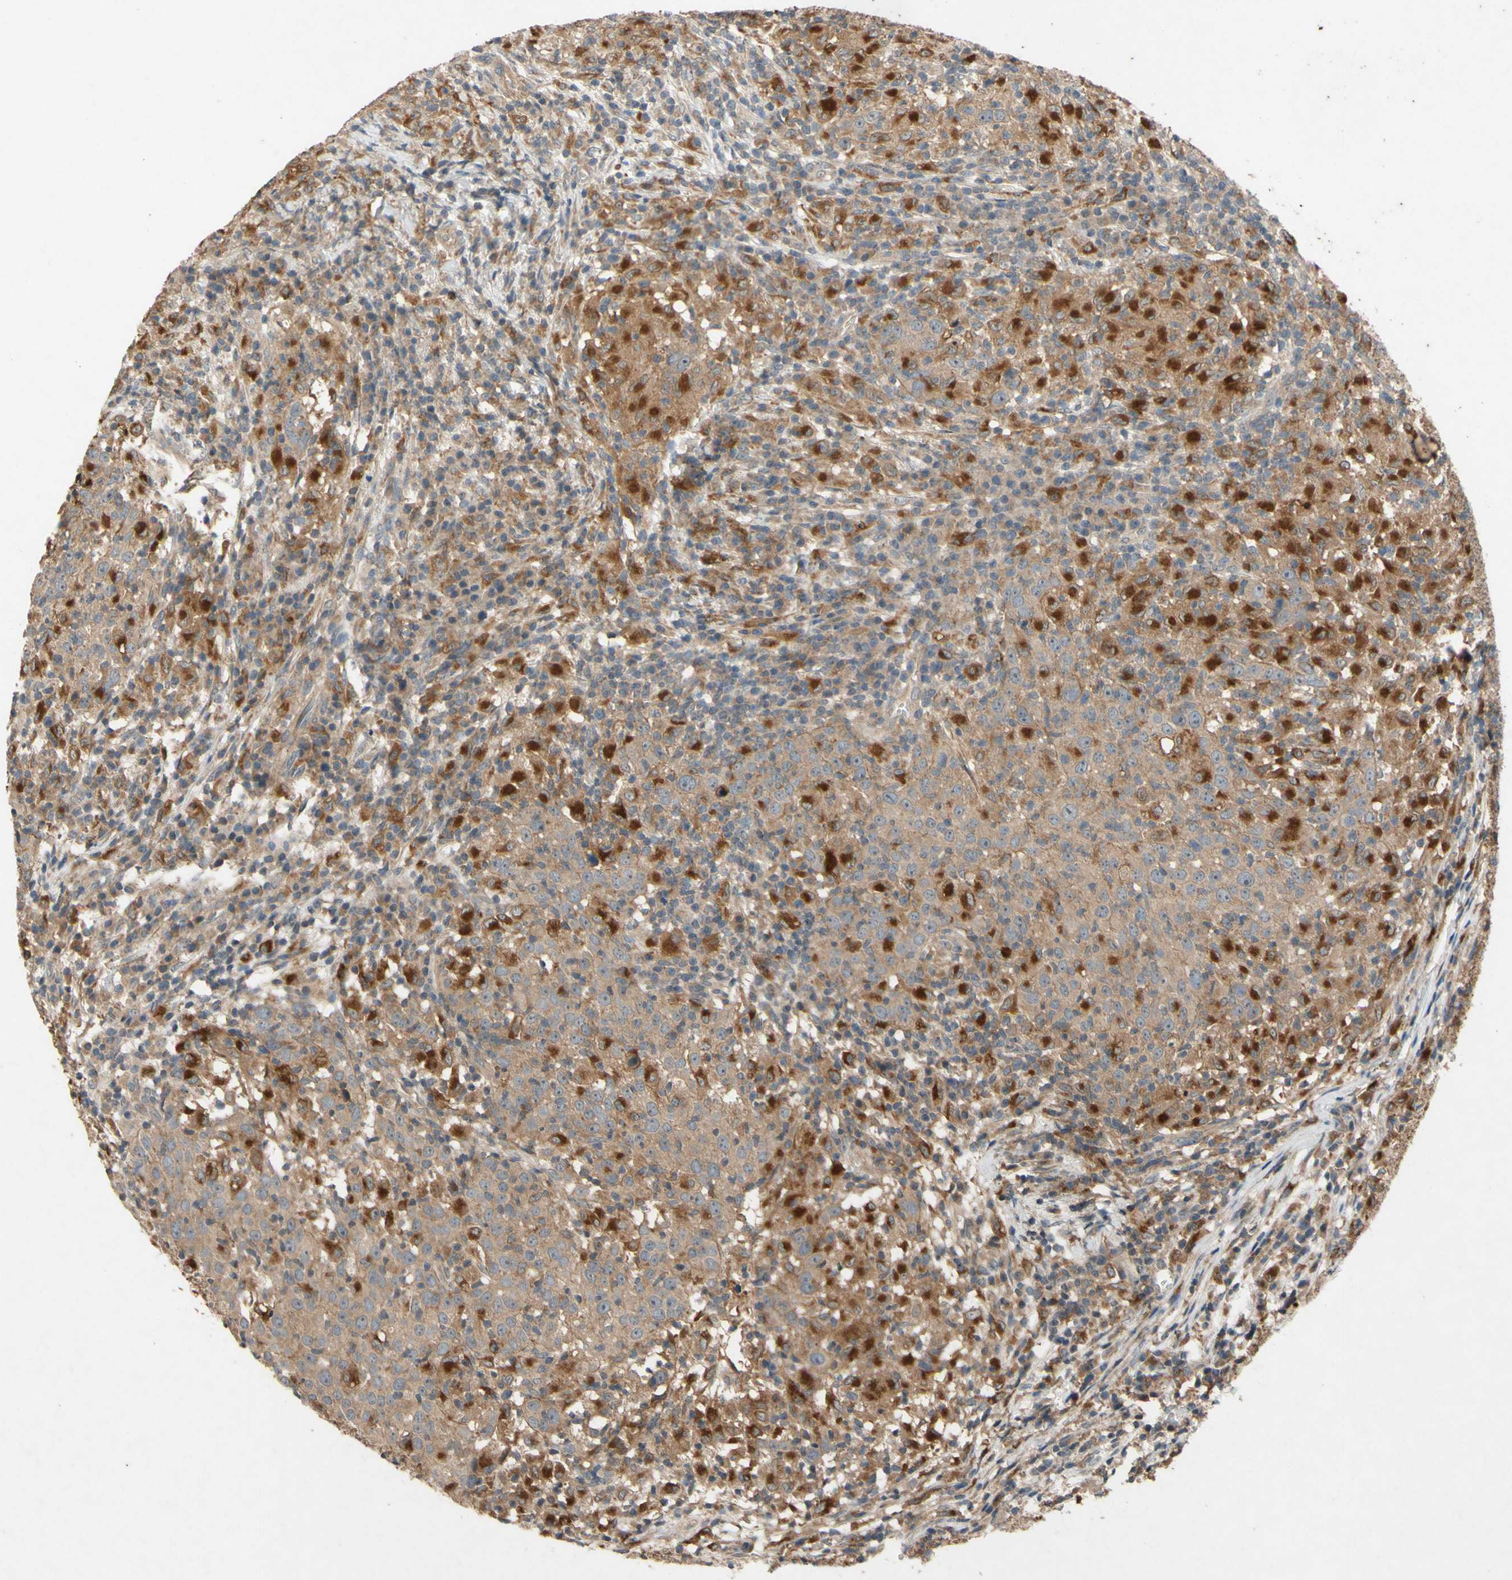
{"staining": {"intensity": "moderate", "quantity": ">75%", "location": "cytoplasmic/membranous"}, "tissue": "head and neck cancer", "cell_type": "Tumor cells", "image_type": "cancer", "snomed": [{"axis": "morphology", "description": "Adenocarcinoma, NOS"}, {"axis": "topography", "description": "Salivary gland"}, {"axis": "topography", "description": "Head-Neck"}], "caption": "Adenocarcinoma (head and neck) tissue exhibits moderate cytoplasmic/membranous staining in approximately >75% of tumor cells", "gene": "ATP6V1F", "patient": {"sex": "female", "age": 65}}